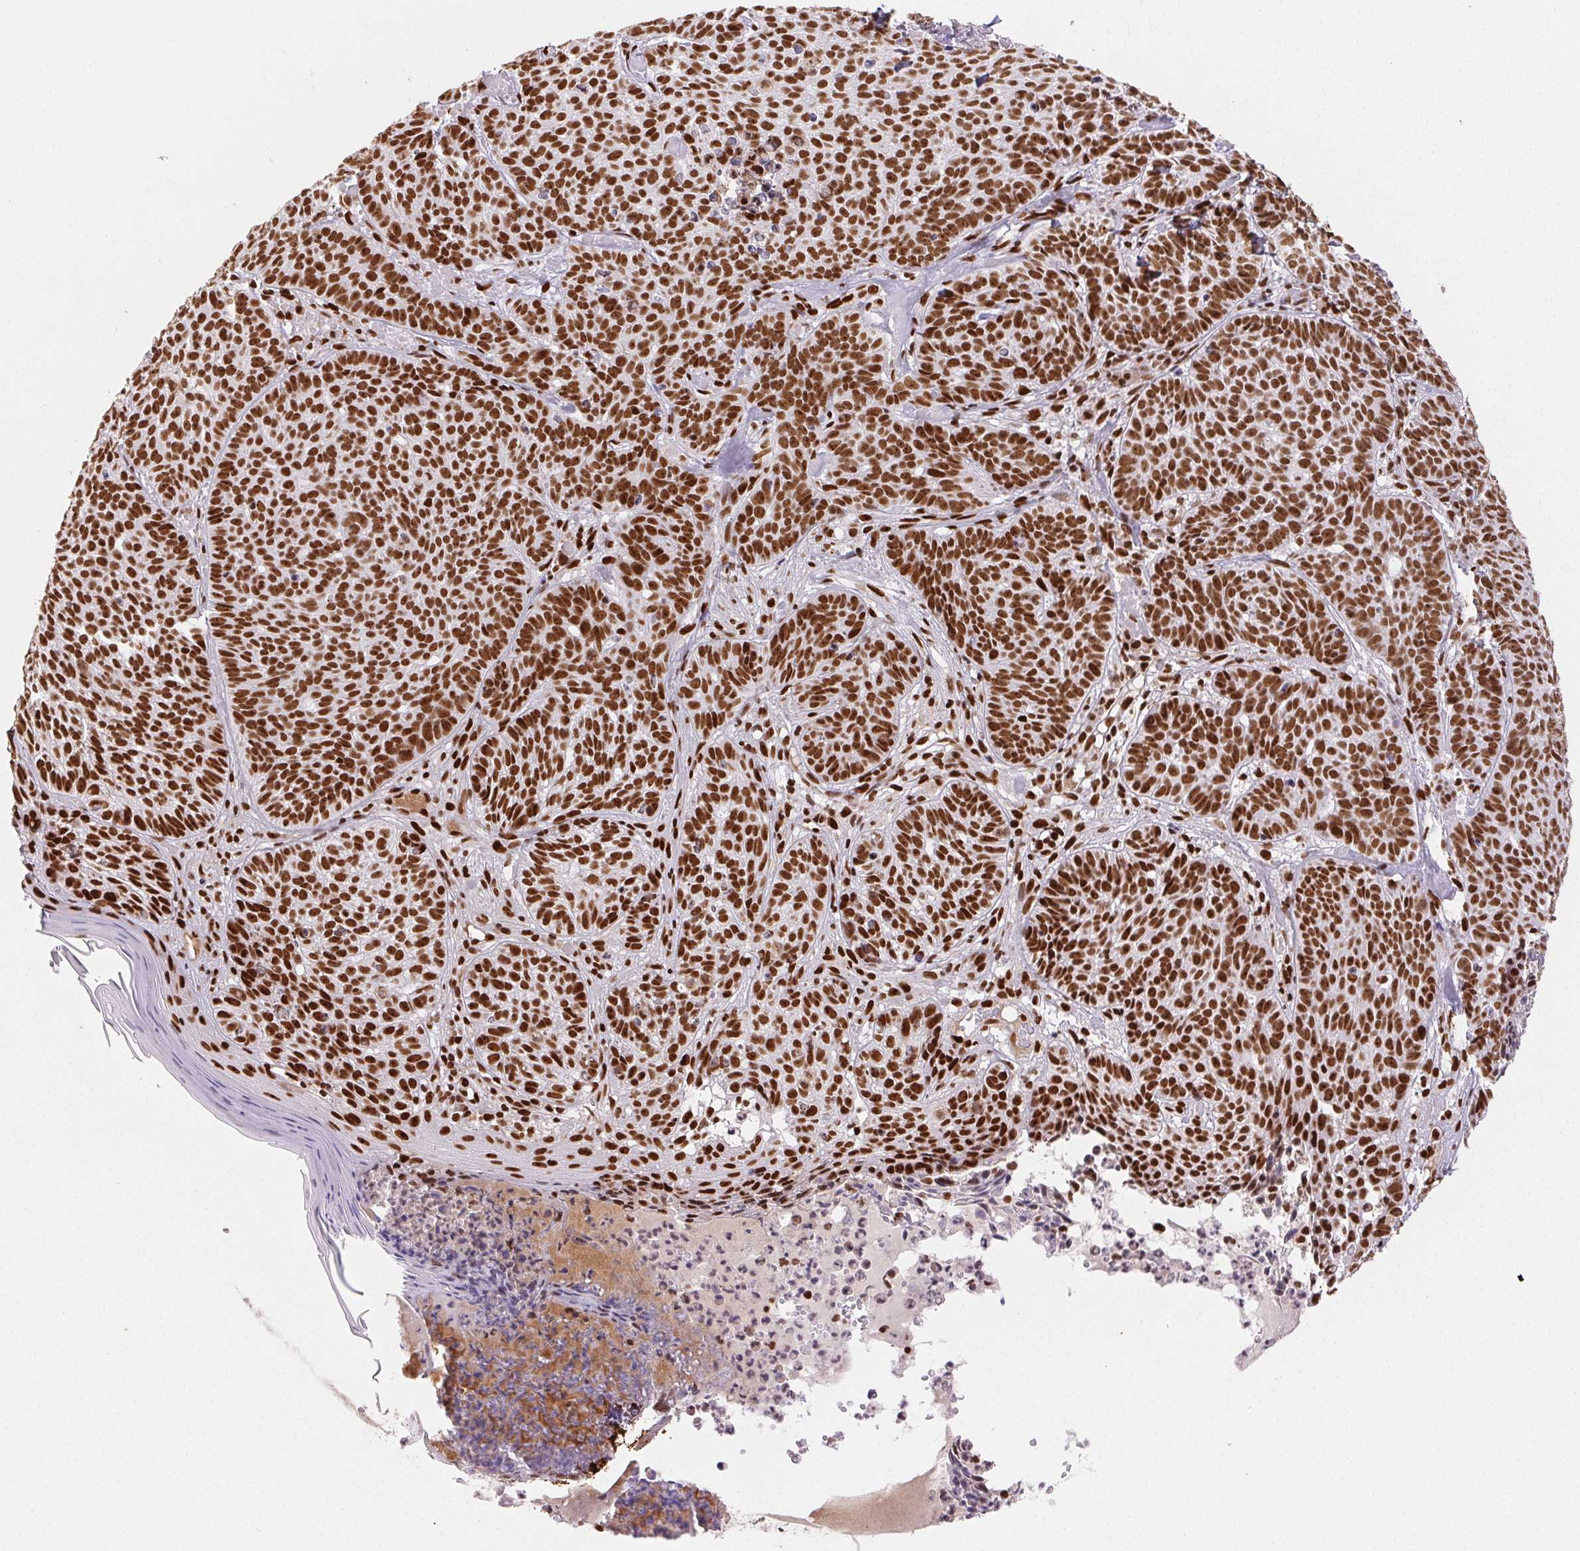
{"staining": {"intensity": "strong", "quantity": ">75%", "location": "nuclear"}, "tissue": "skin cancer", "cell_type": "Tumor cells", "image_type": "cancer", "snomed": [{"axis": "morphology", "description": "Basal cell carcinoma"}, {"axis": "topography", "description": "Skin"}], "caption": "Immunohistochemical staining of human basal cell carcinoma (skin) shows strong nuclear protein positivity in about >75% of tumor cells.", "gene": "ZNF80", "patient": {"sex": "male", "age": 90}}